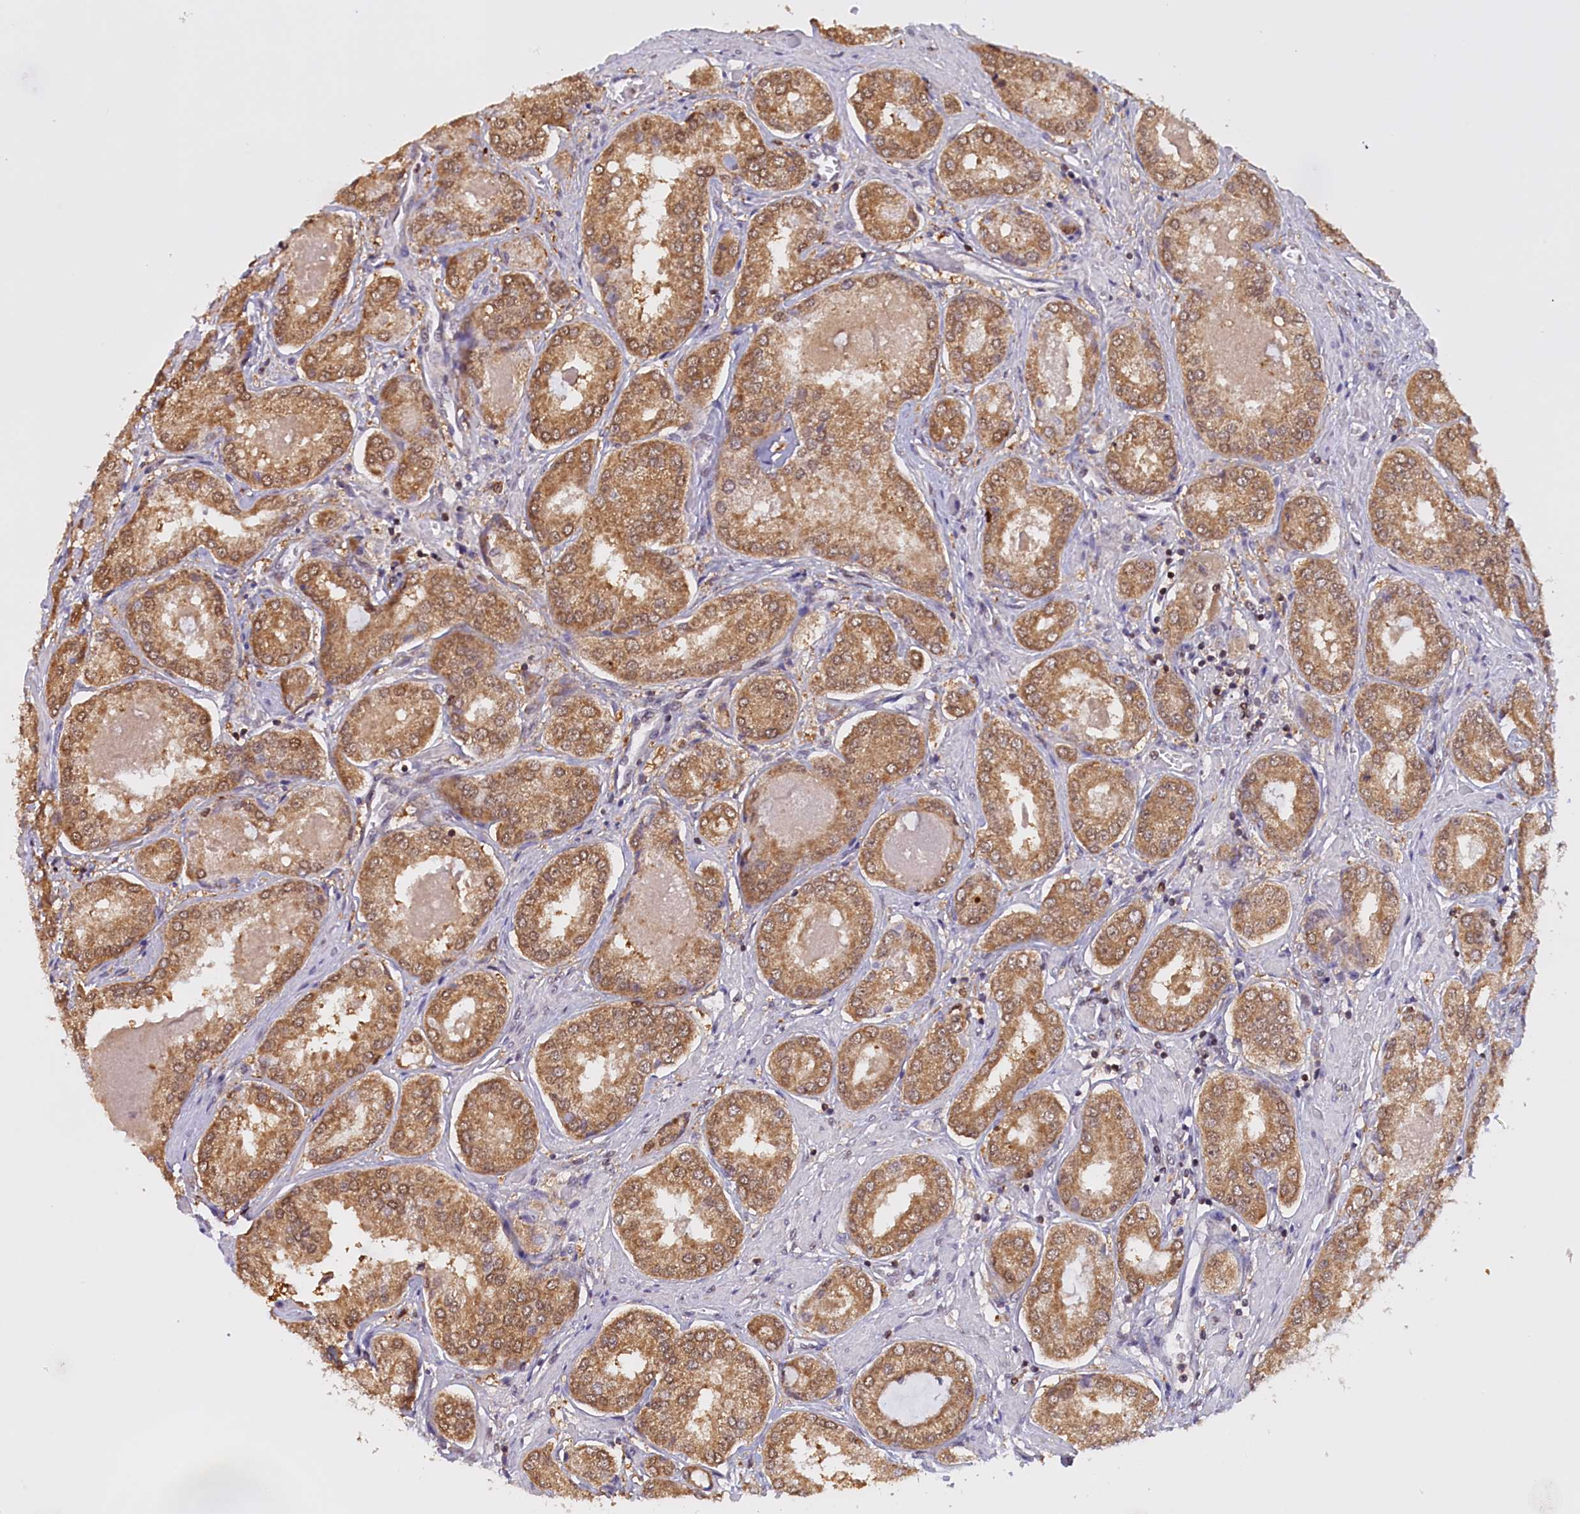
{"staining": {"intensity": "moderate", "quantity": ">75%", "location": "cytoplasmic/membranous,nuclear"}, "tissue": "prostate cancer", "cell_type": "Tumor cells", "image_type": "cancer", "snomed": [{"axis": "morphology", "description": "Adenocarcinoma, Low grade"}, {"axis": "topography", "description": "Prostate"}], "caption": "Human adenocarcinoma (low-grade) (prostate) stained with a protein marker demonstrates moderate staining in tumor cells.", "gene": "IZUMO2", "patient": {"sex": "male", "age": 68}}